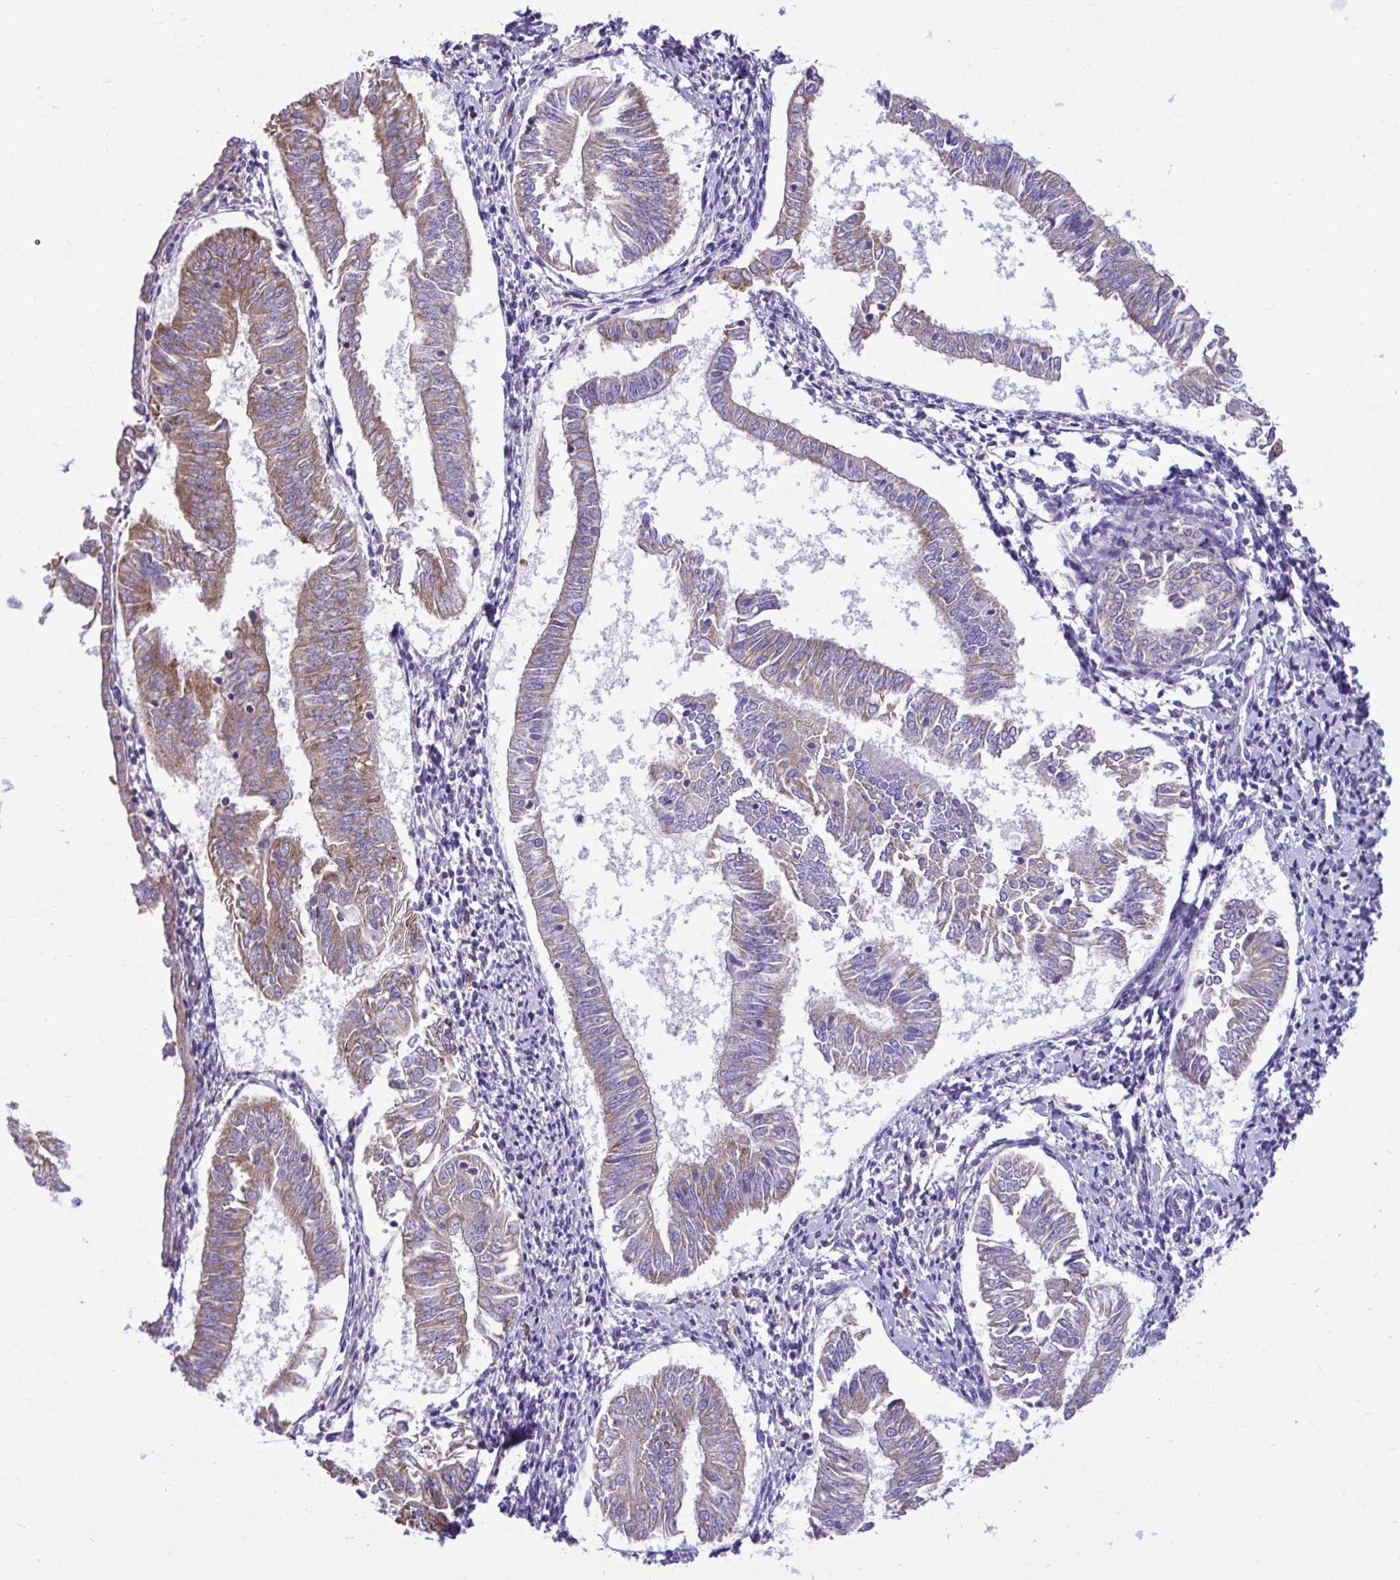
{"staining": {"intensity": "moderate", "quantity": "25%-75%", "location": "cytoplasmic/membranous"}, "tissue": "endometrial cancer", "cell_type": "Tumor cells", "image_type": "cancer", "snomed": [{"axis": "morphology", "description": "Adenocarcinoma, NOS"}, {"axis": "topography", "description": "Endometrium"}], "caption": "A brown stain shows moderate cytoplasmic/membranous positivity of a protein in human adenocarcinoma (endometrial) tumor cells.", "gene": "RPL7", "patient": {"sex": "female", "age": 58}}